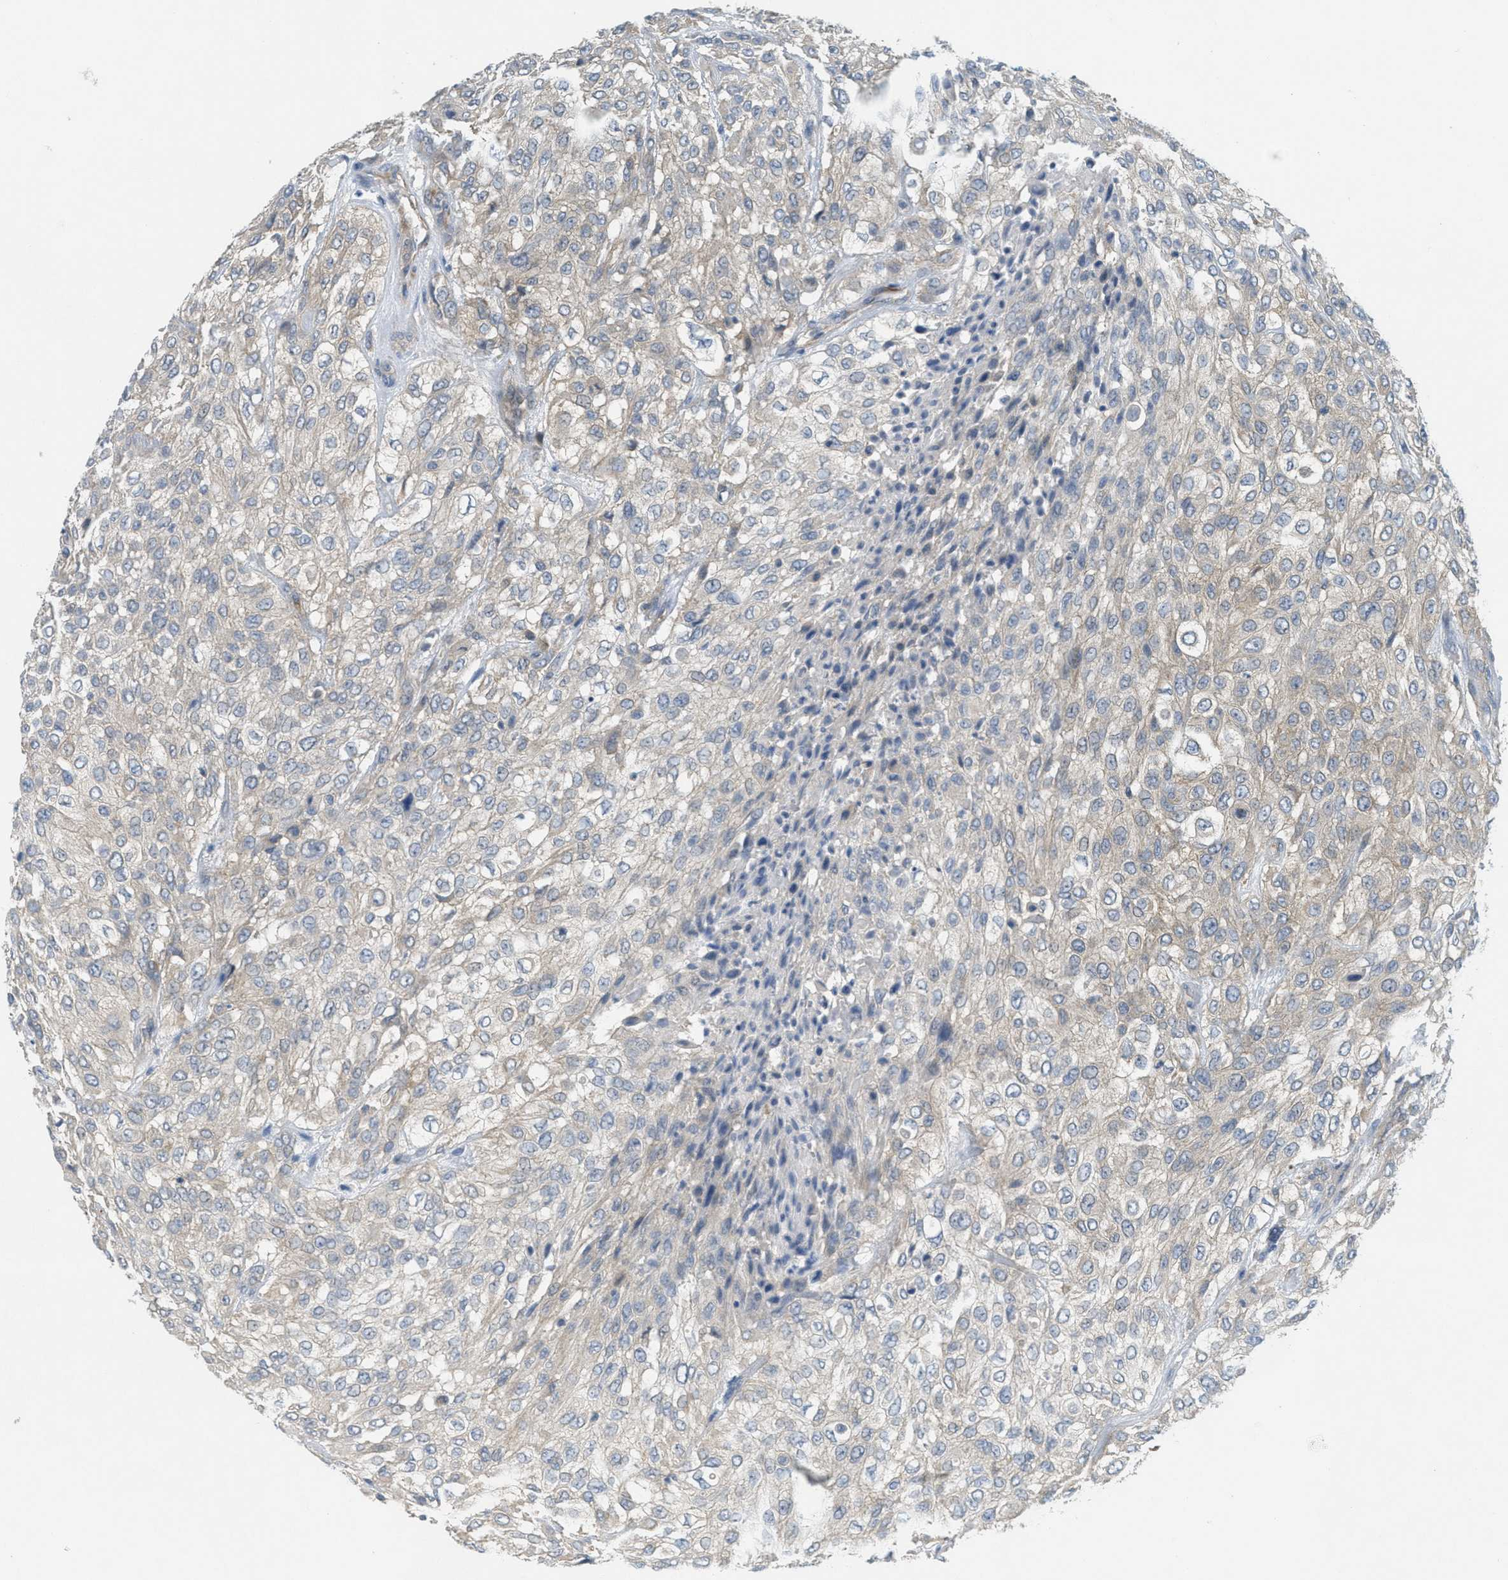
{"staining": {"intensity": "negative", "quantity": "none", "location": "none"}, "tissue": "urothelial cancer", "cell_type": "Tumor cells", "image_type": "cancer", "snomed": [{"axis": "morphology", "description": "Urothelial carcinoma, High grade"}, {"axis": "topography", "description": "Urinary bladder"}], "caption": "This is an IHC image of human urothelial carcinoma (high-grade). There is no staining in tumor cells.", "gene": "ZFYVE9", "patient": {"sex": "male", "age": 57}}